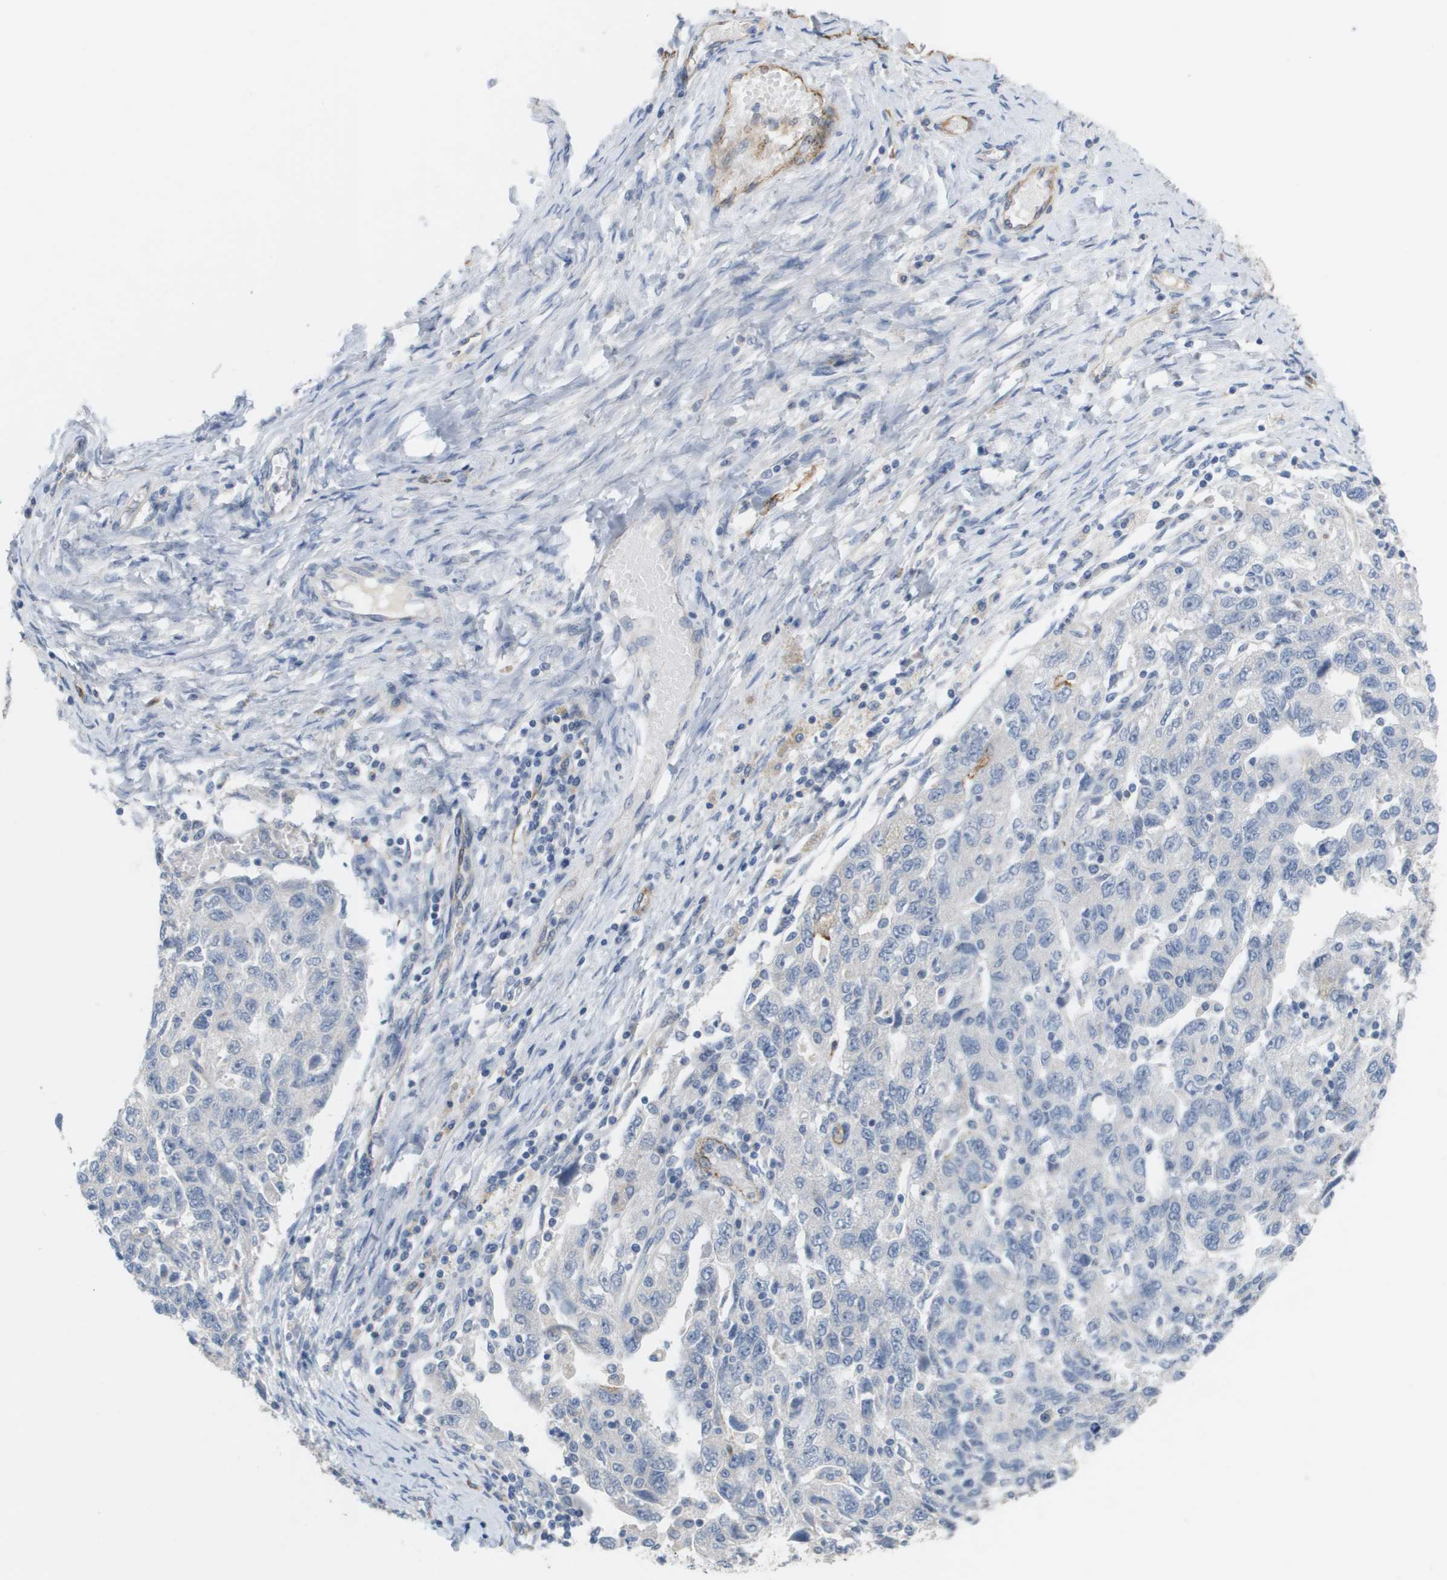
{"staining": {"intensity": "negative", "quantity": "none", "location": "none"}, "tissue": "ovarian cancer", "cell_type": "Tumor cells", "image_type": "cancer", "snomed": [{"axis": "morphology", "description": "Carcinoma, NOS"}, {"axis": "morphology", "description": "Cystadenocarcinoma, serous, NOS"}, {"axis": "topography", "description": "Ovary"}], "caption": "Immunohistochemistry of ovarian carcinoma demonstrates no expression in tumor cells.", "gene": "ANGPT2", "patient": {"sex": "female", "age": 69}}